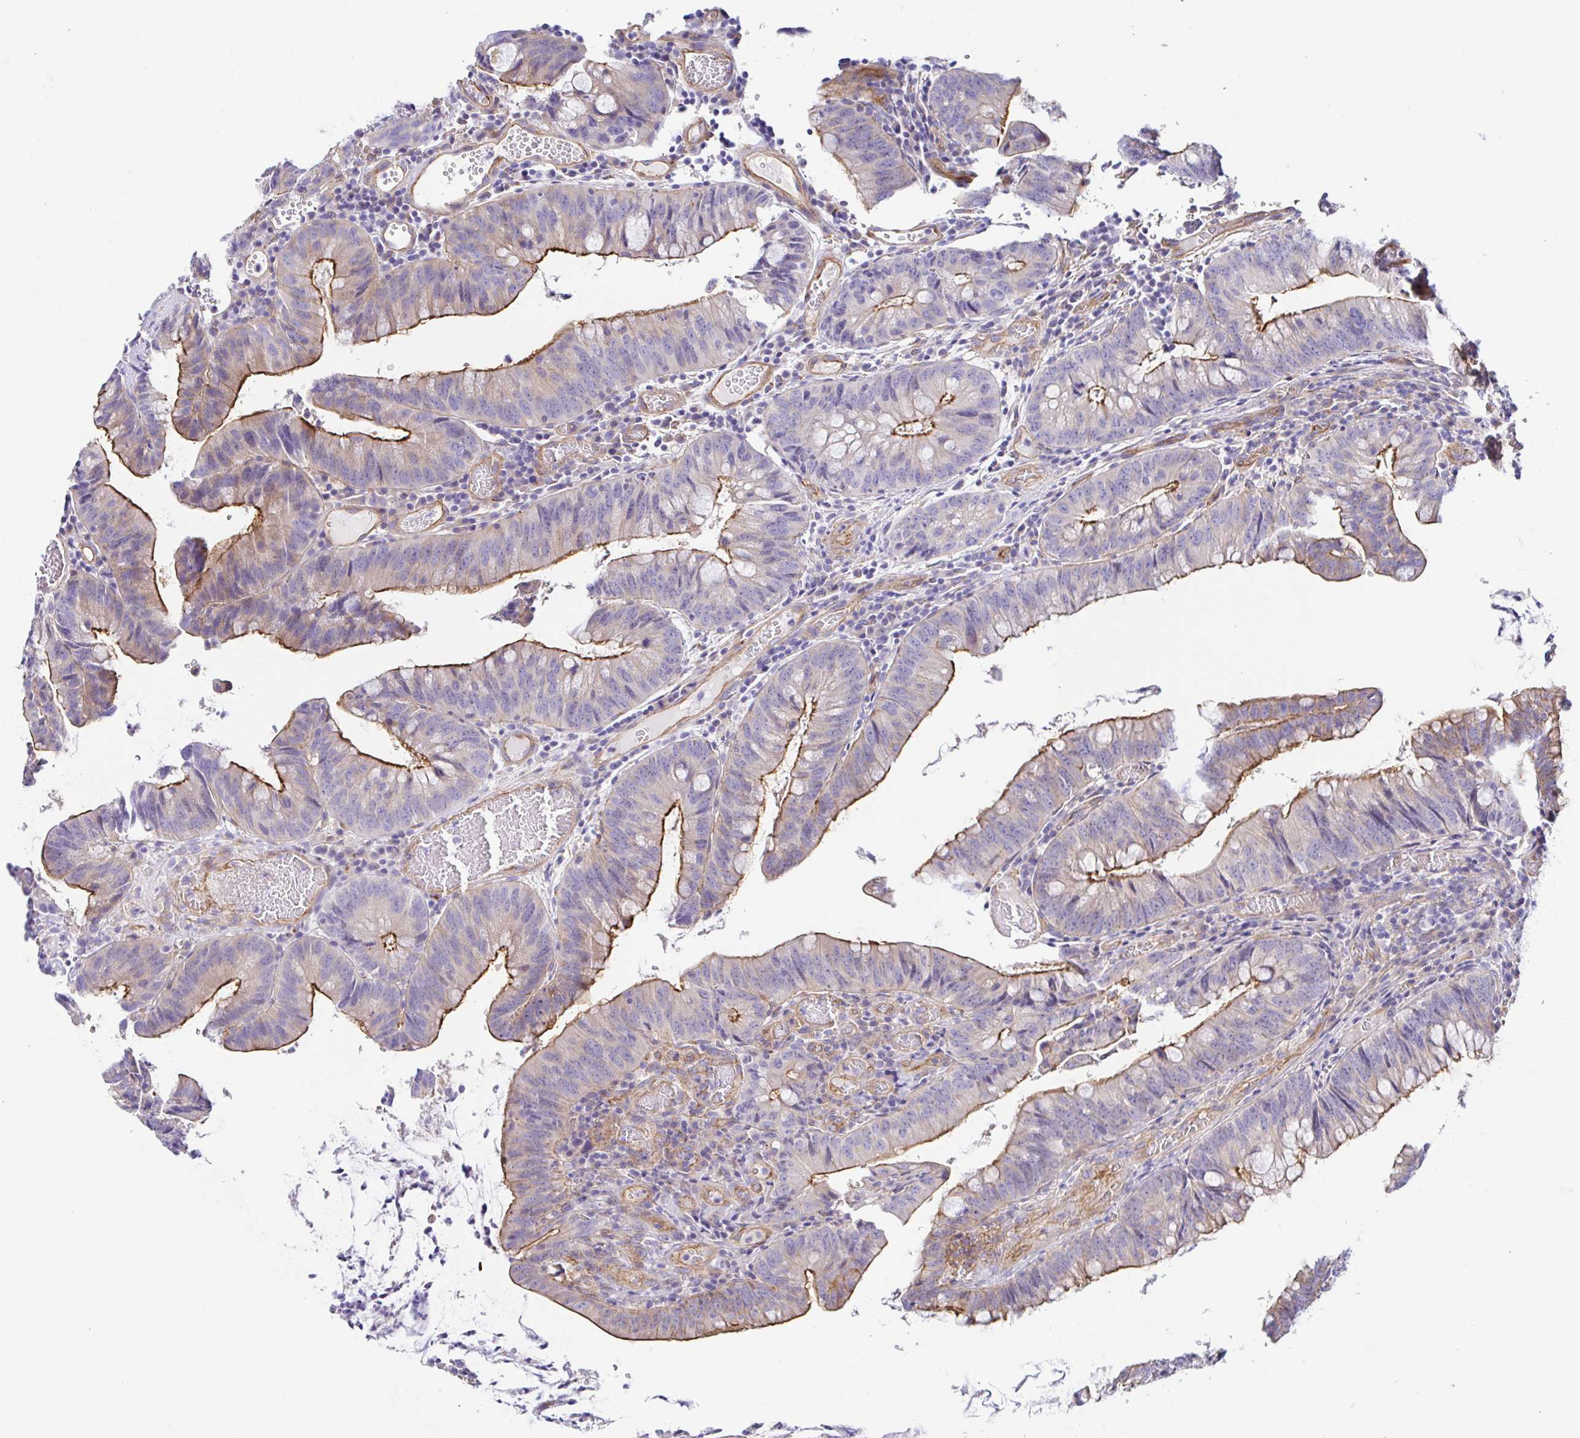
{"staining": {"intensity": "strong", "quantity": "25%-75%", "location": "cytoplasmic/membranous"}, "tissue": "colorectal cancer", "cell_type": "Tumor cells", "image_type": "cancer", "snomed": [{"axis": "morphology", "description": "Adenocarcinoma, NOS"}, {"axis": "topography", "description": "Colon"}], "caption": "Colorectal adenocarcinoma stained with immunohistochemistry (IHC) displays strong cytoplasmic/membranous positivity in about 25%-75% of tumor cells.", "gene": "ARL4D", "patient": {"sex": "male", "age": 62}}